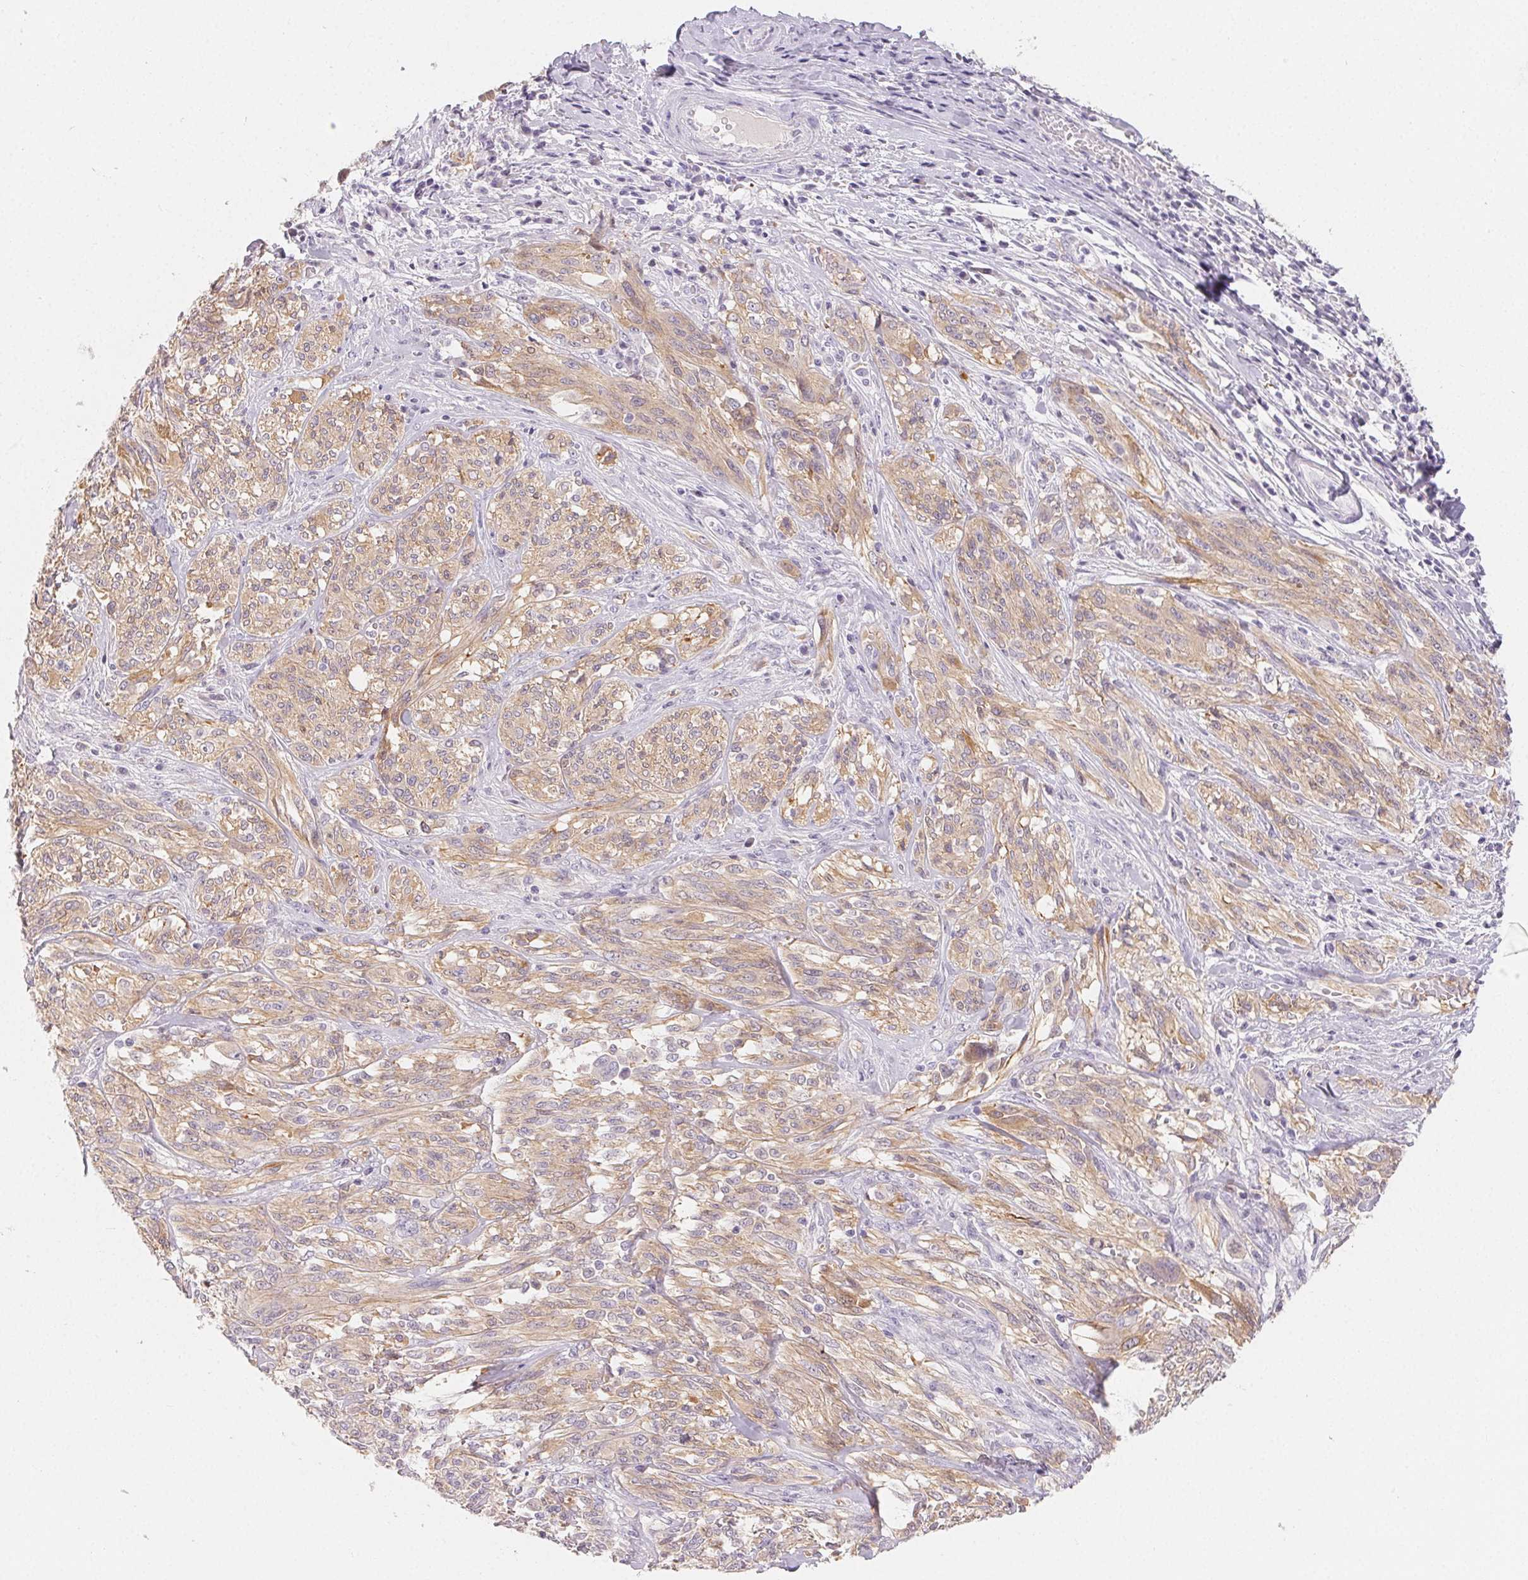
{"staining": {"intensity": "moderate", "quantity": "25%-75%", "location": "cytoplasmic/membranous"}, "tissue": "melanoma", "cell_type": "Tumor cells", "image_type": "cancer", "snomed": [{"axis": "morphology", "description": "Malignant melanoma, NOS"}, {"axis": "topography", "description": "Skin"}], "caption": "Malignant melanoma stained with a brown dye demonstrates moderate cytoplasmic/membranous positive positivity in approximately 25%-75% of tumor cells.", "gene": "MIOX", "patient": {"sex": "female", "age": 91}}